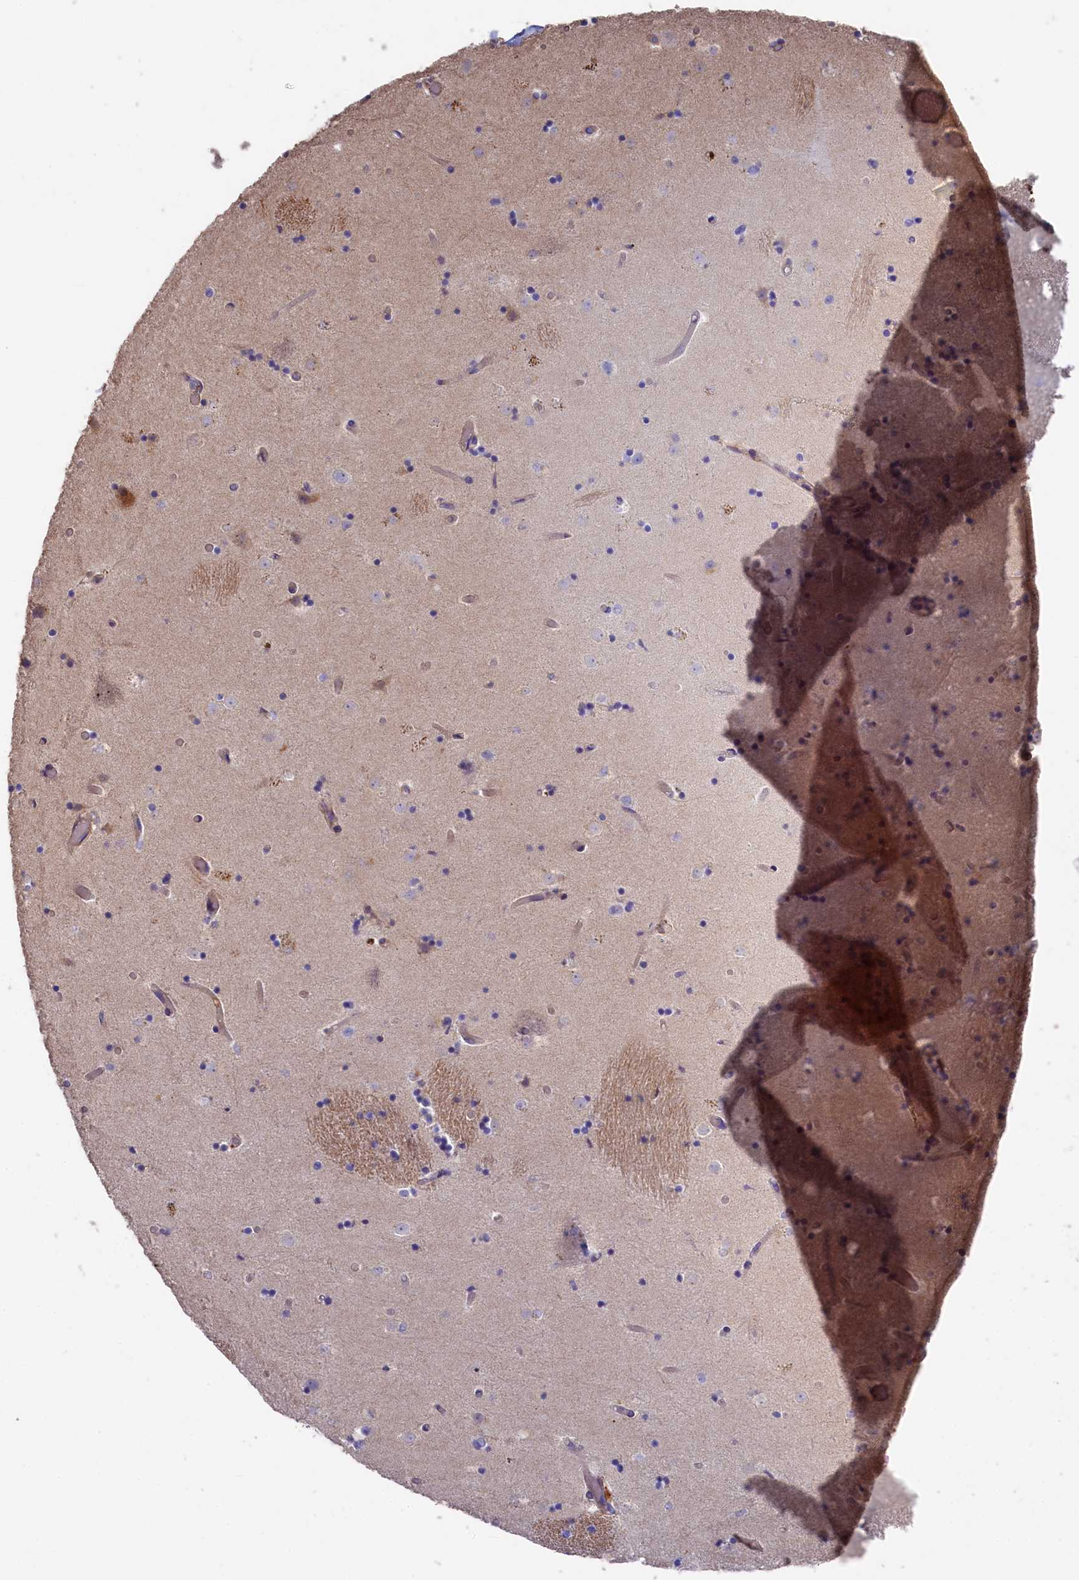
{"staining": {"intensity": "negative", "quantity": "none", "location": "none"}, "tissue": "caudate", "cell_type": "Glial cells", "image_type": "normal", "snomed": [{"axis": "morphology", "description": "Normal tissue, NOS"}, {"axis": "topography", "description": "Lateral ventricle wall"}], "caption": "This micrograph is of benign caudate stained with immunohistochemistry to label a protein in brown with the nuclei are counter-stained blue. There is no expression in glial cells.", "gene": "RAPSN", "patient": {"sex": "female", "age": 52}}